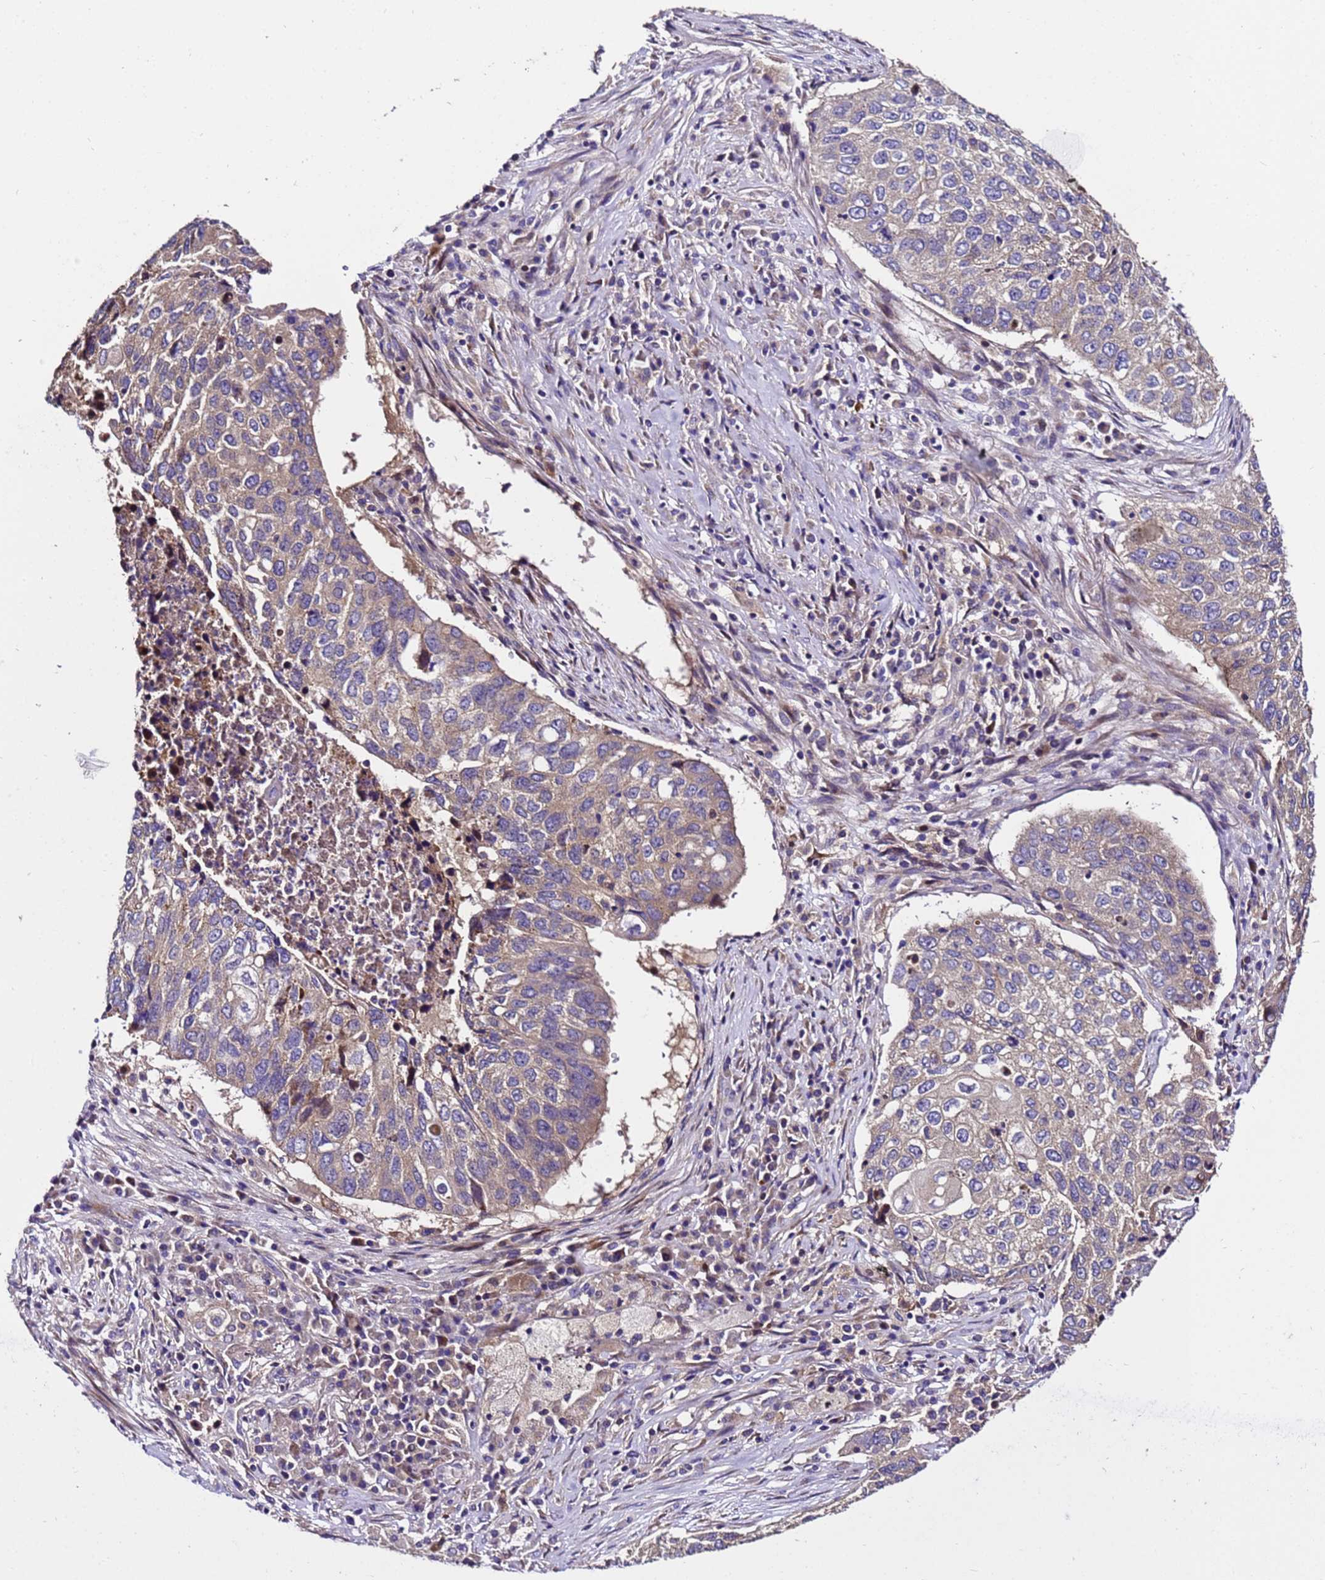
{"staining": {"intensity": "weak", "quantity": "<25%", "location": "cytoplasmic/membranous"}, "tissue": "lung cancer", "cell_type": "Tumor cells", "image_type": "cancer", "snomed": [{"axis": "morphology", "description": "Squamous cell carcinoma, NOS"}, {"axis": "topography", "description": "Lung"}], "caption": "Immunohistochemical staining of lung squamous cell carcinoma displays no significant expression in tumor cells.", "gene": "ZNF417", "patient": {"sex": "female", "age": 63}}